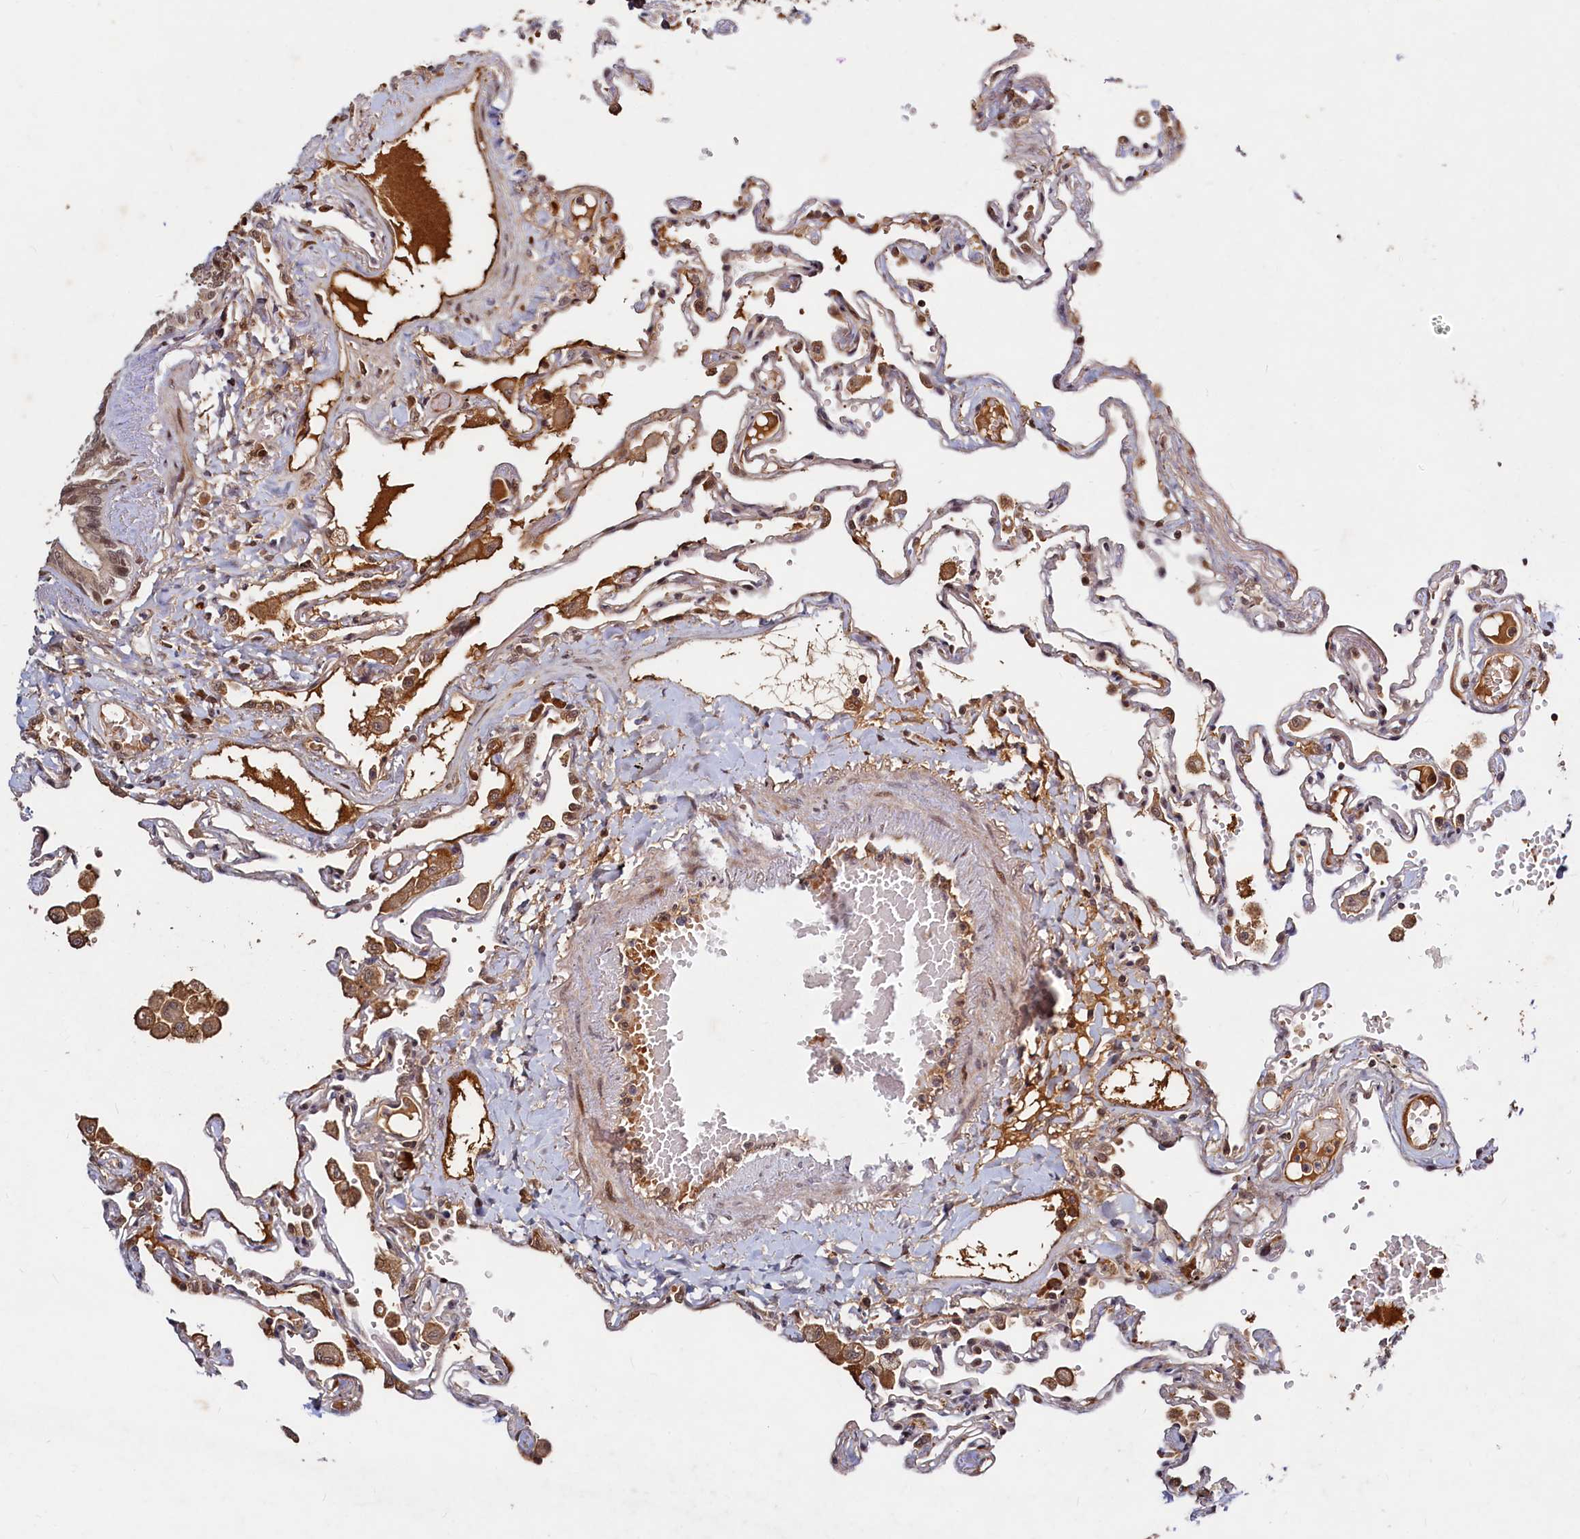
{"staining": {"intensity": "moderate", "quantity": "<25%", "location": "cytoplasmic/membranous"}, "tissue": "lung", "cell_type": "Alveolar cells", "image_type": "normal", "snomed": [{"axis": "morphology", "description": "Normal tissue, NOS"}, {"axis": "topography", "description": "Lung"}], "caption": "DAB (3,3'-diaminobenzidine) immunohistochemical staining of normal human lung shows moderate cytoplasmic/membranous protein positivity in approximately <25% of alveolar cells.", "gene": "TRAPPC4", "patient": {"sex": "female", "age": 67}}